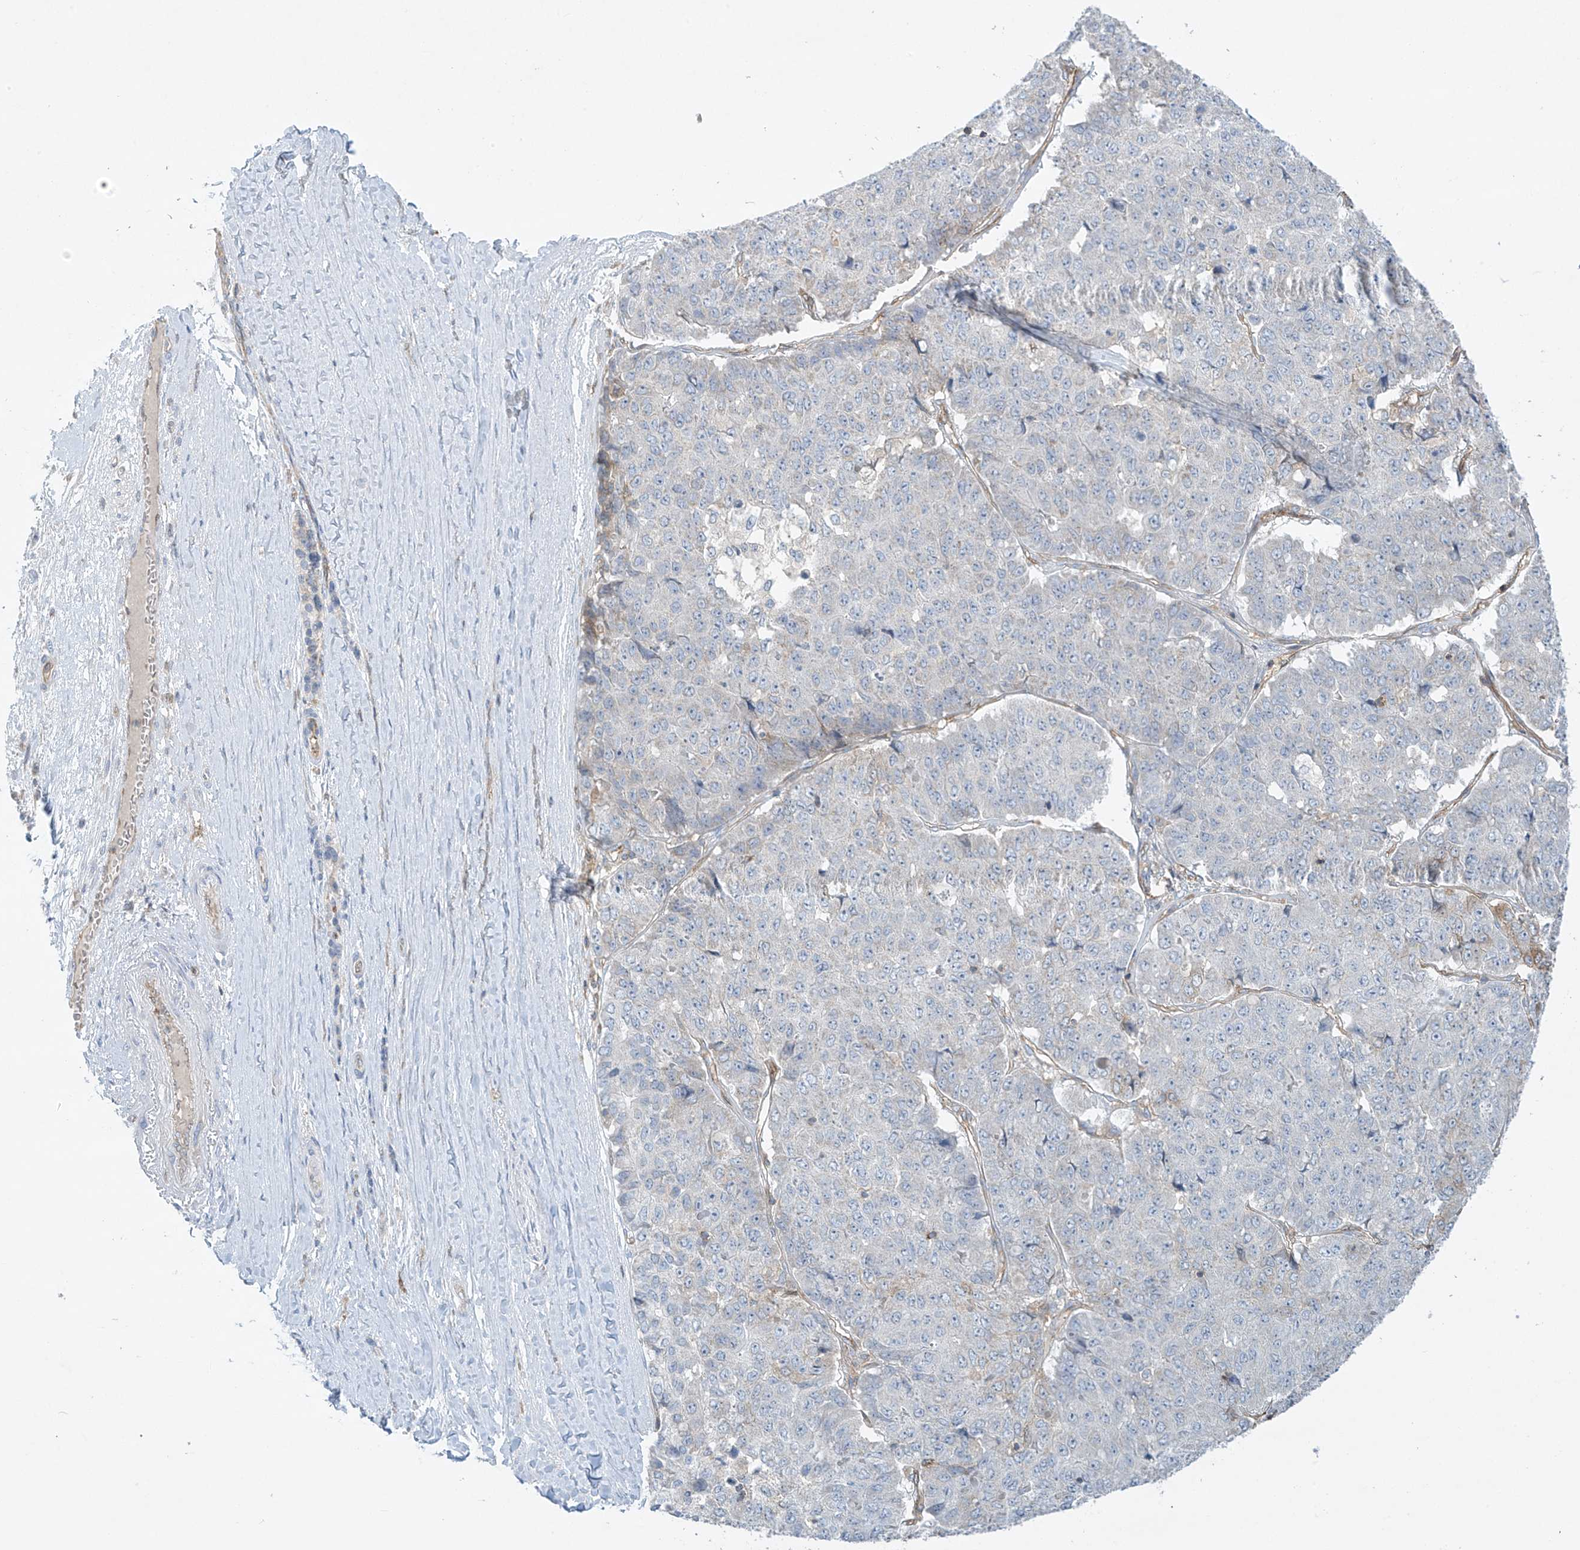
{"staining": {"intensity": "weak", "quantity": "<25%", "location": "cytoplasmic/membranous"}, "tissue": "pancreatic cancer", "cell_type": "Tumor cells", "image_type": "cancer", "snomed": [{"axis": "morphology", "description": "Adenocarcinoma, NOS"}, {"axis": "topography", "description": "Pancreas"}], "caption": "This is an immunohistochemistry photomicrograph of human pancreatic cancer (adenocarcinoma). There is no expression in tumor cells.", "gene": "HLA-E", "patient": {"sex": "male", "age": 50}}